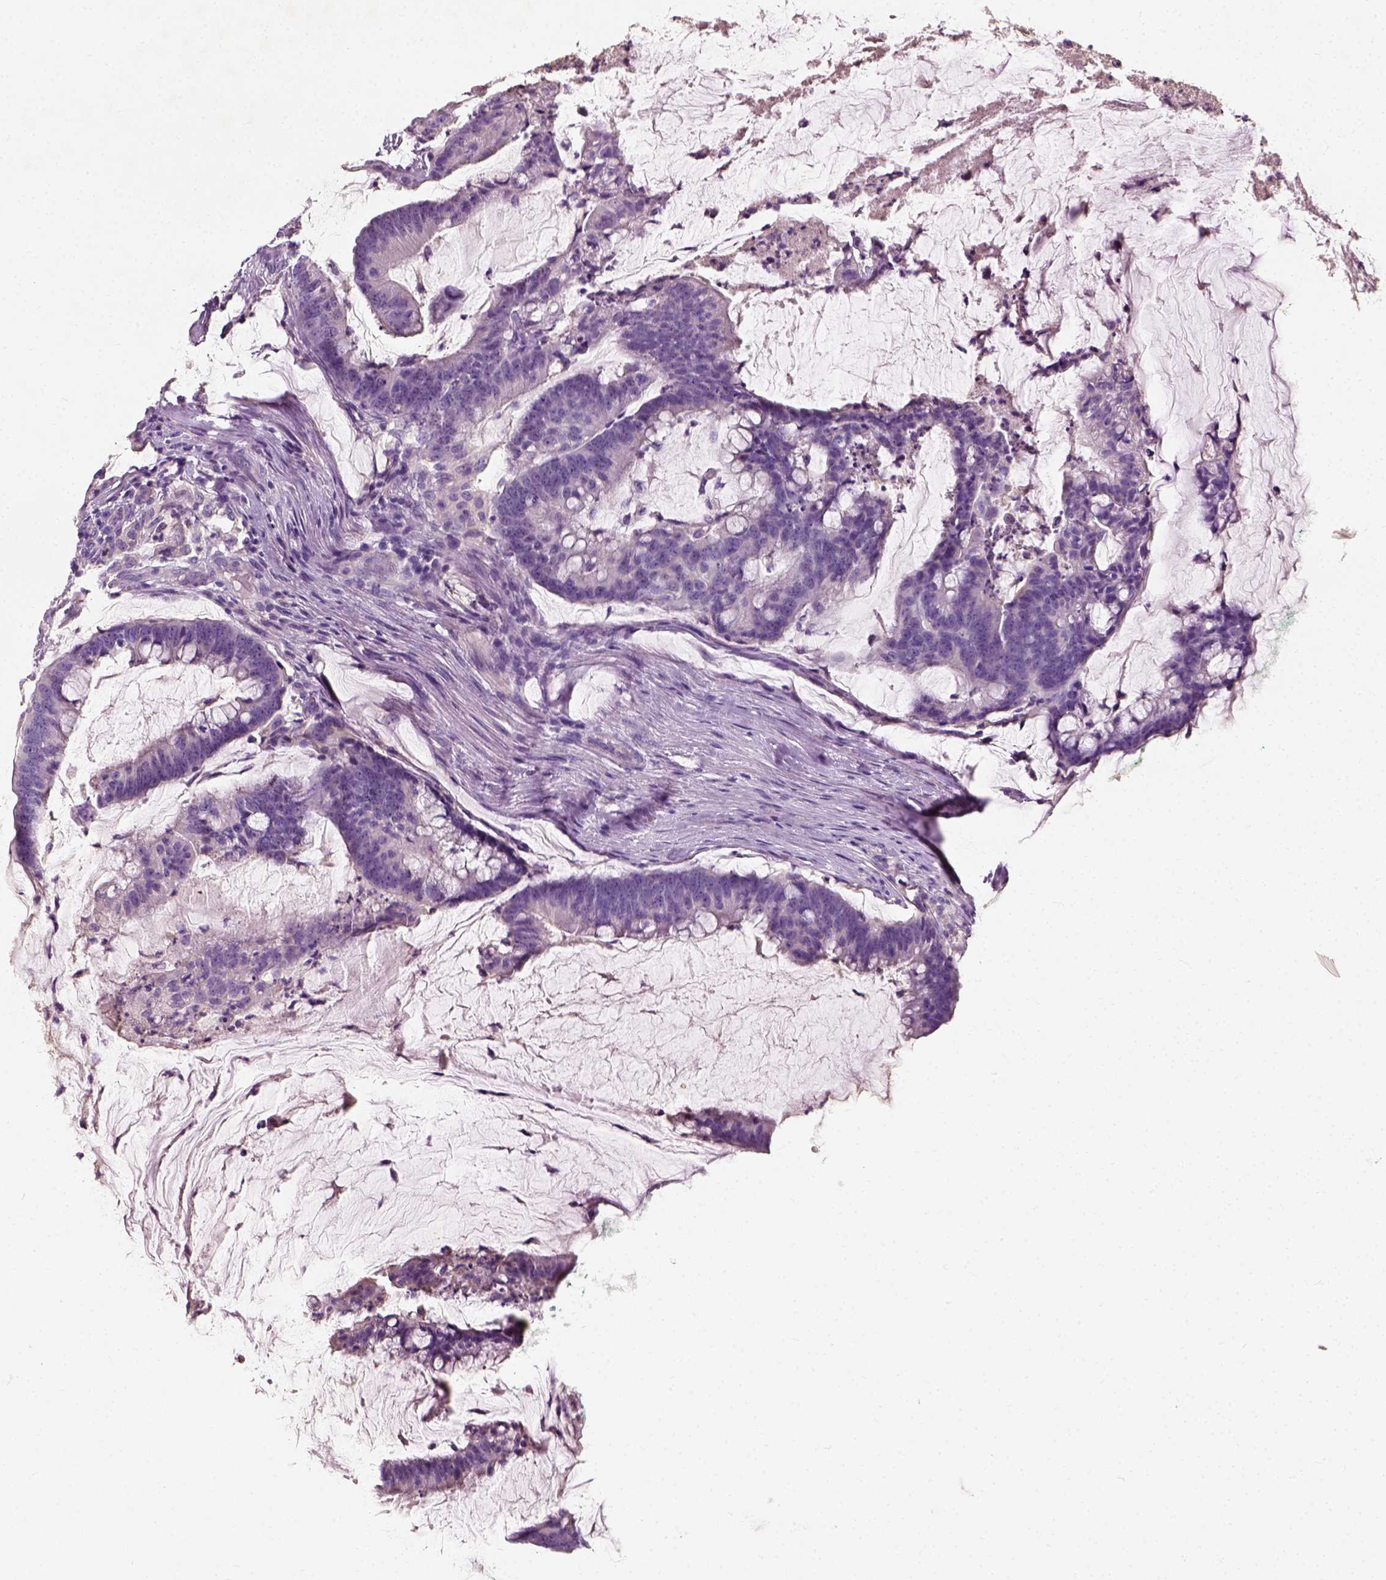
{"staining": {"intensity": "negative", "quantity": "none", "location": "none"}, "tissue": "colorectal cancer", "cell_type": "Tumor cells", "image_type": "cancer", "snomed": [{"axis": "morphology", "description": "Adenocarcinoma, NOS"}, {"axis": "topography", "description": "Colon"}], "caption": "There is no significant expression in tumor cells of colorectal cancer. (Brightfield microscopy of DAB (3,3'-diaminobenzidine) immunohistochemistry at high magnification).", "gene": "DHCR24", "patient": {"sex": "male", "age": 62}}